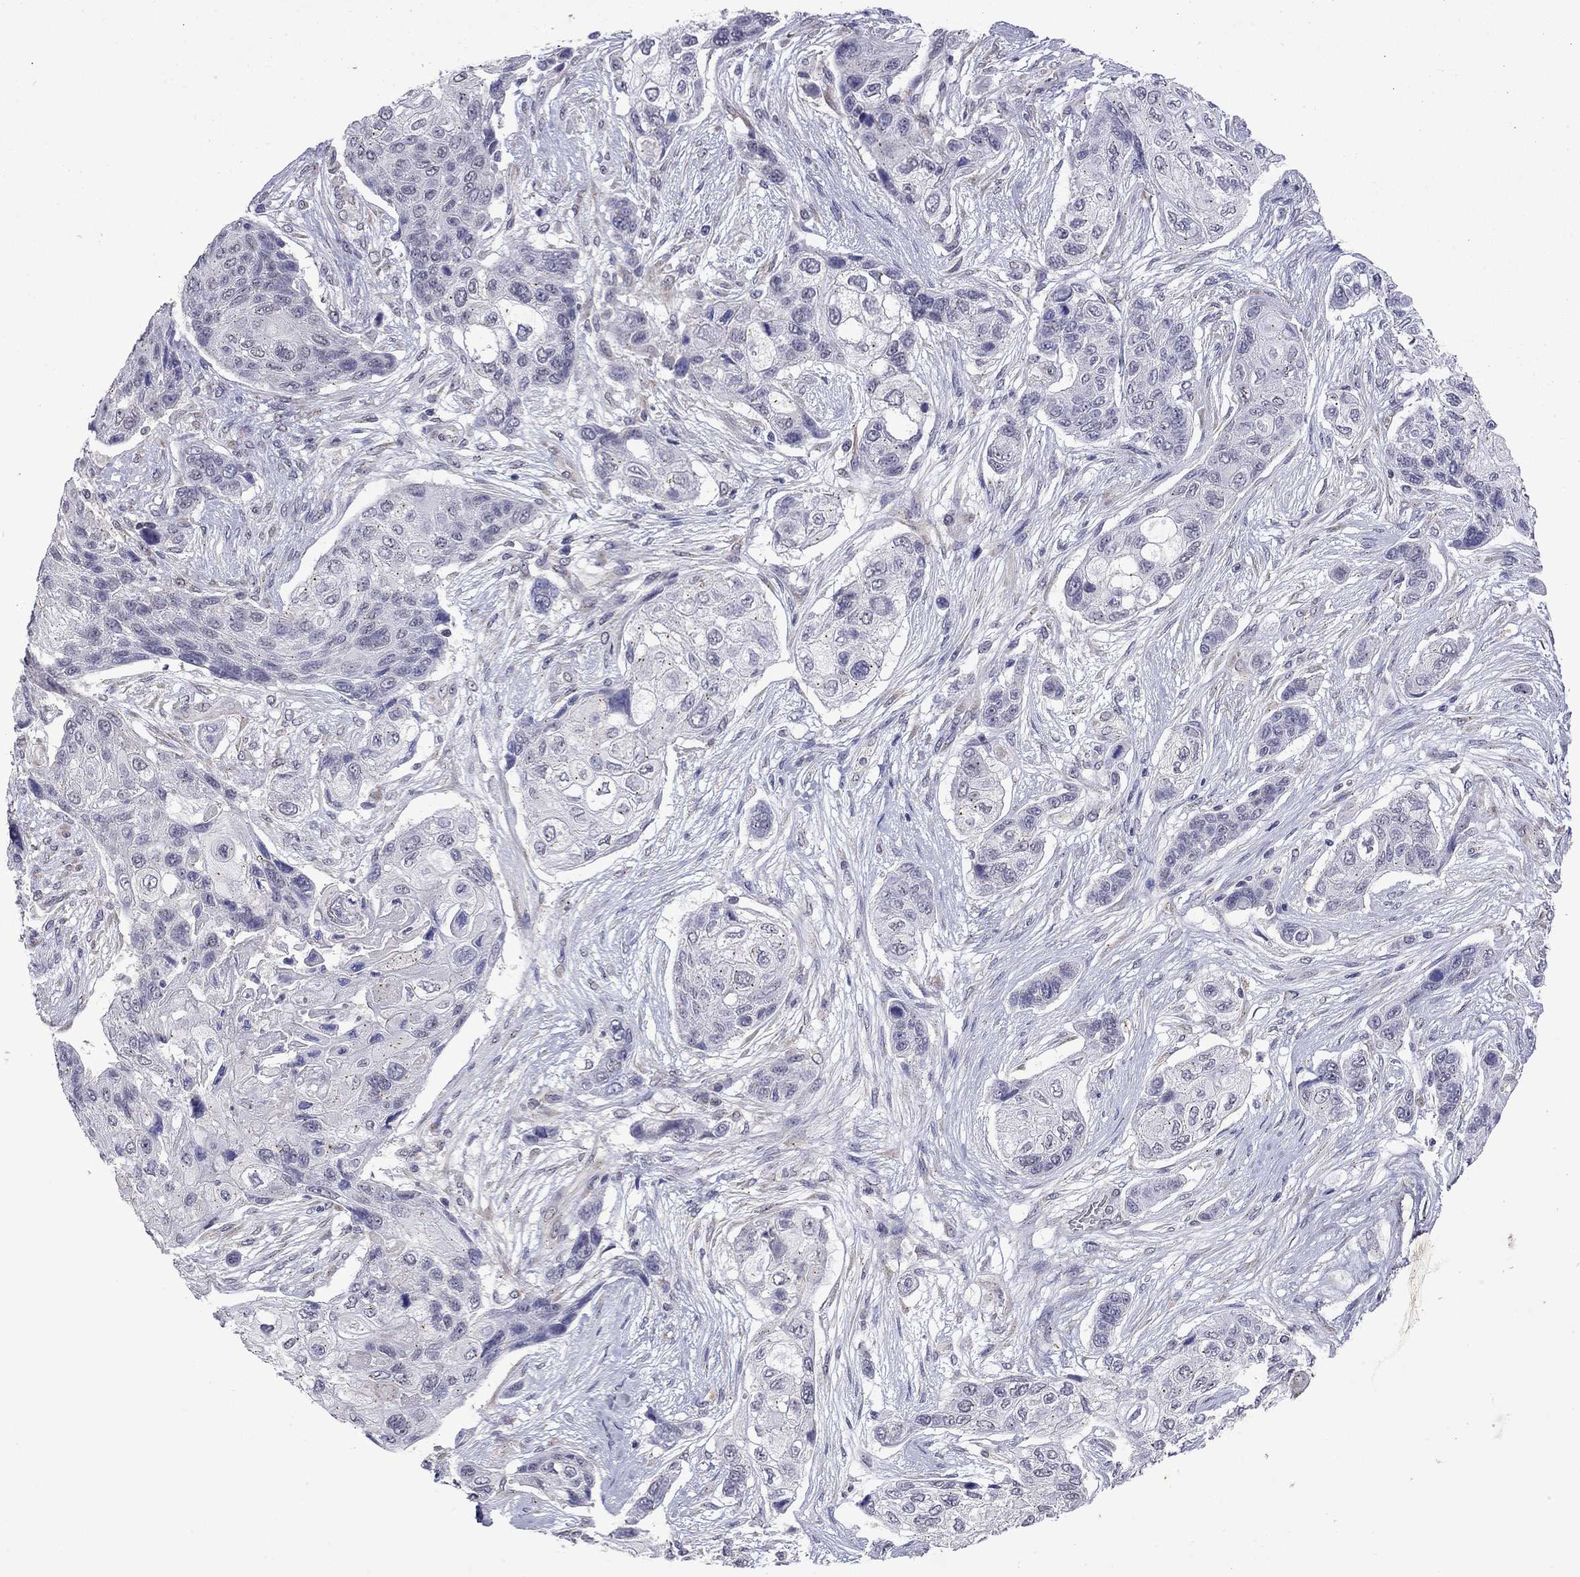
{"staining": {"intensity": "negative", "quantity": "none", "location": "none"}, "tissue": "lung cancer", "cell_type": "Tumor cells", "image_type": "cancer", "snomed": [{"axis": "morphology", "description": "Squamous cell carcinoma, NOS"}, {"axis": "topography", "description": "Lung"}], "caption": "High power microscopy image of an immunohistochemistry photomicrograph of lung cancer (squamous cell carcinoma), revealing no significant expression in tumor cells.", "gene": "WNK3", "patient": {"sex": "male", "age": 69}}